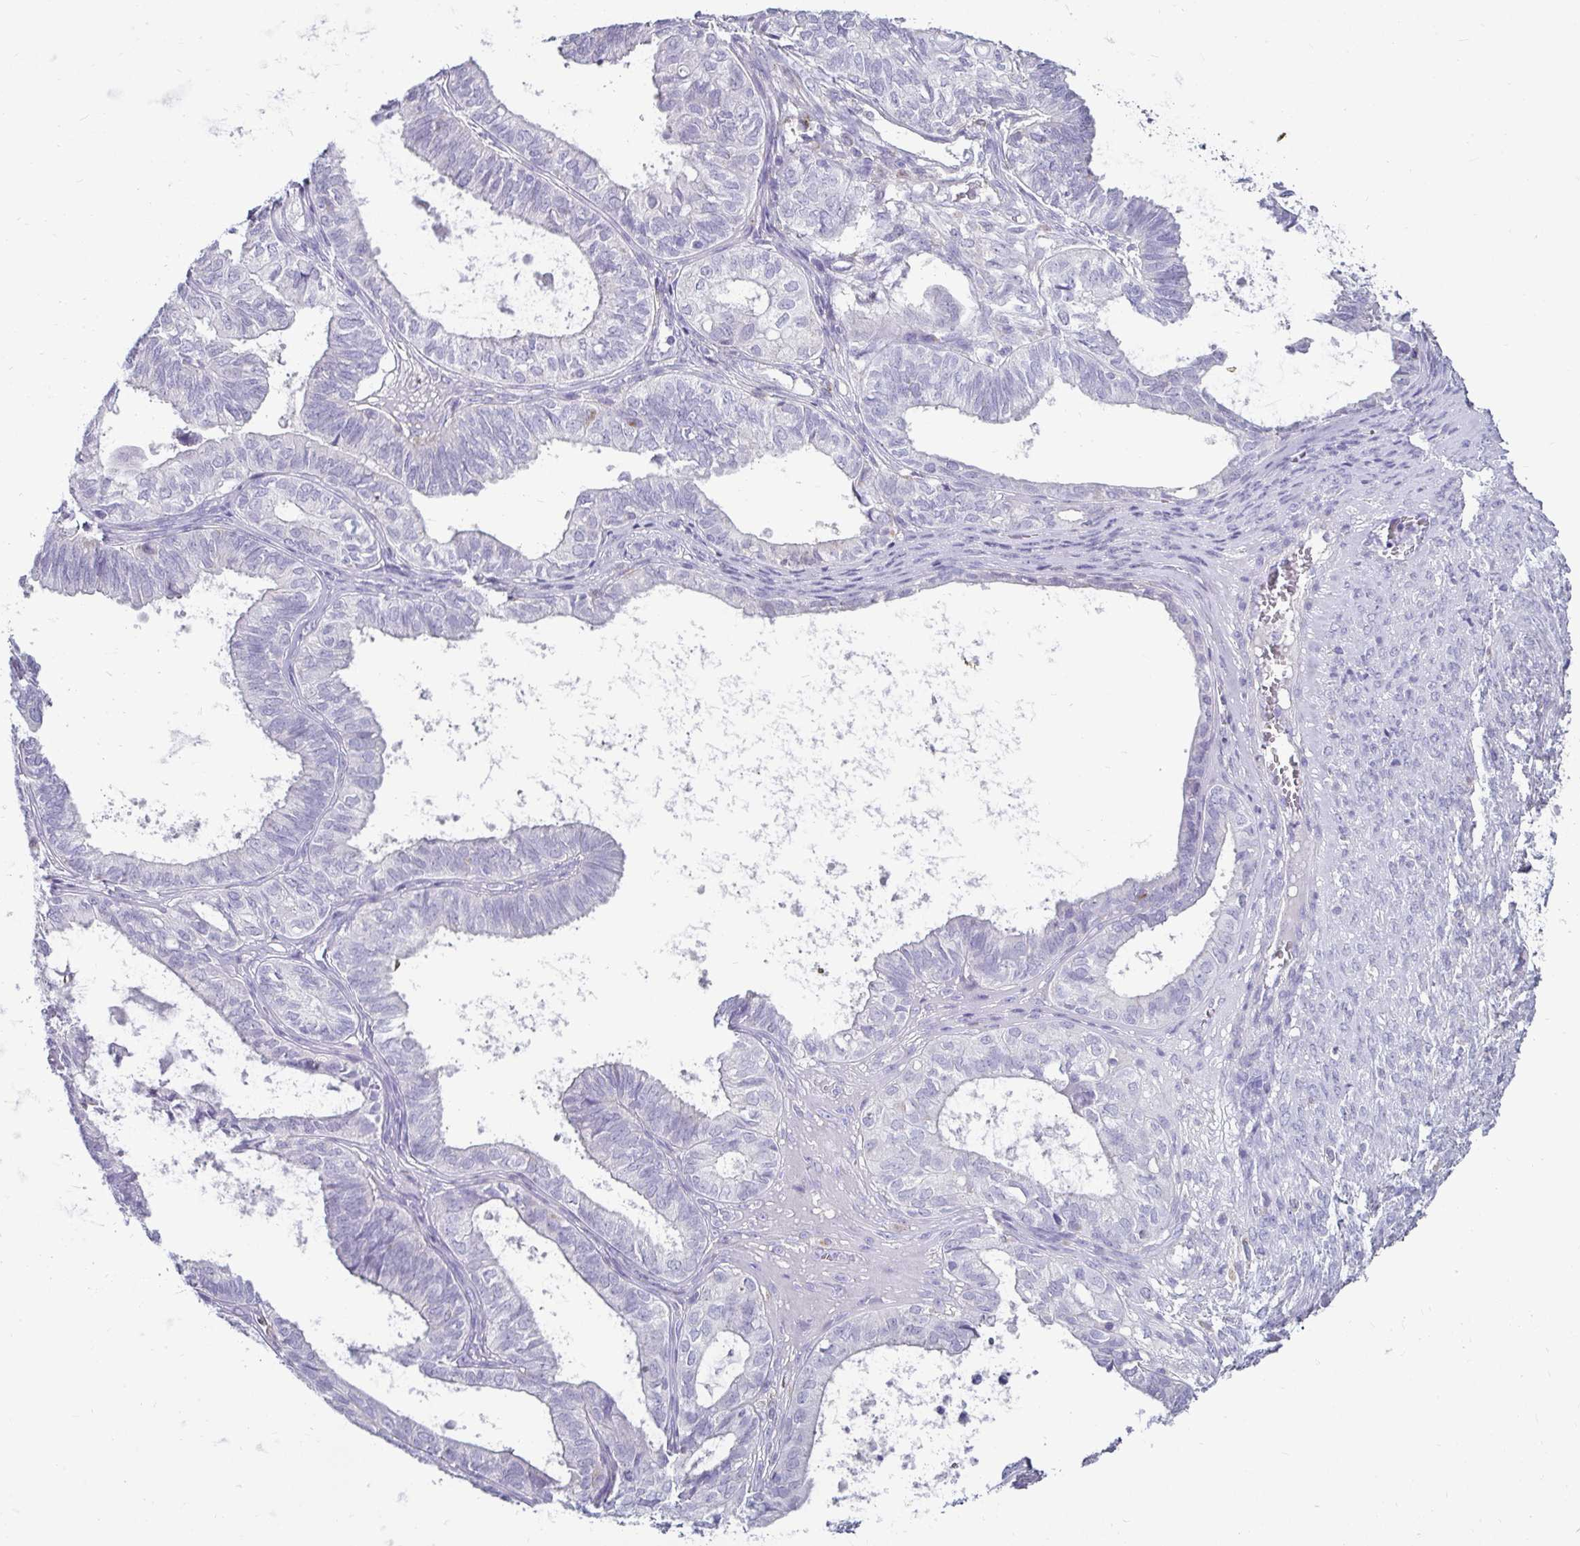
{"staining": {"intensity": "negative", "quantity": "none", "location": "none"}, "tissue": "ovarian cancer", "cell_type": "Tumor cells", "image_type": "cancer", "snomed": [{"axis": "morphology", "description": "Carcinoma, endometroid"}, {"axis": "topography", "description": "Ovary"}], "caption": "The immunohistochemistry micrograph has no significant staining in tumor cells of endometroid carcinoma (ovarian) tissue.", "gene": "CTSZ", "patient": {"sex": "female", "age": 64}}